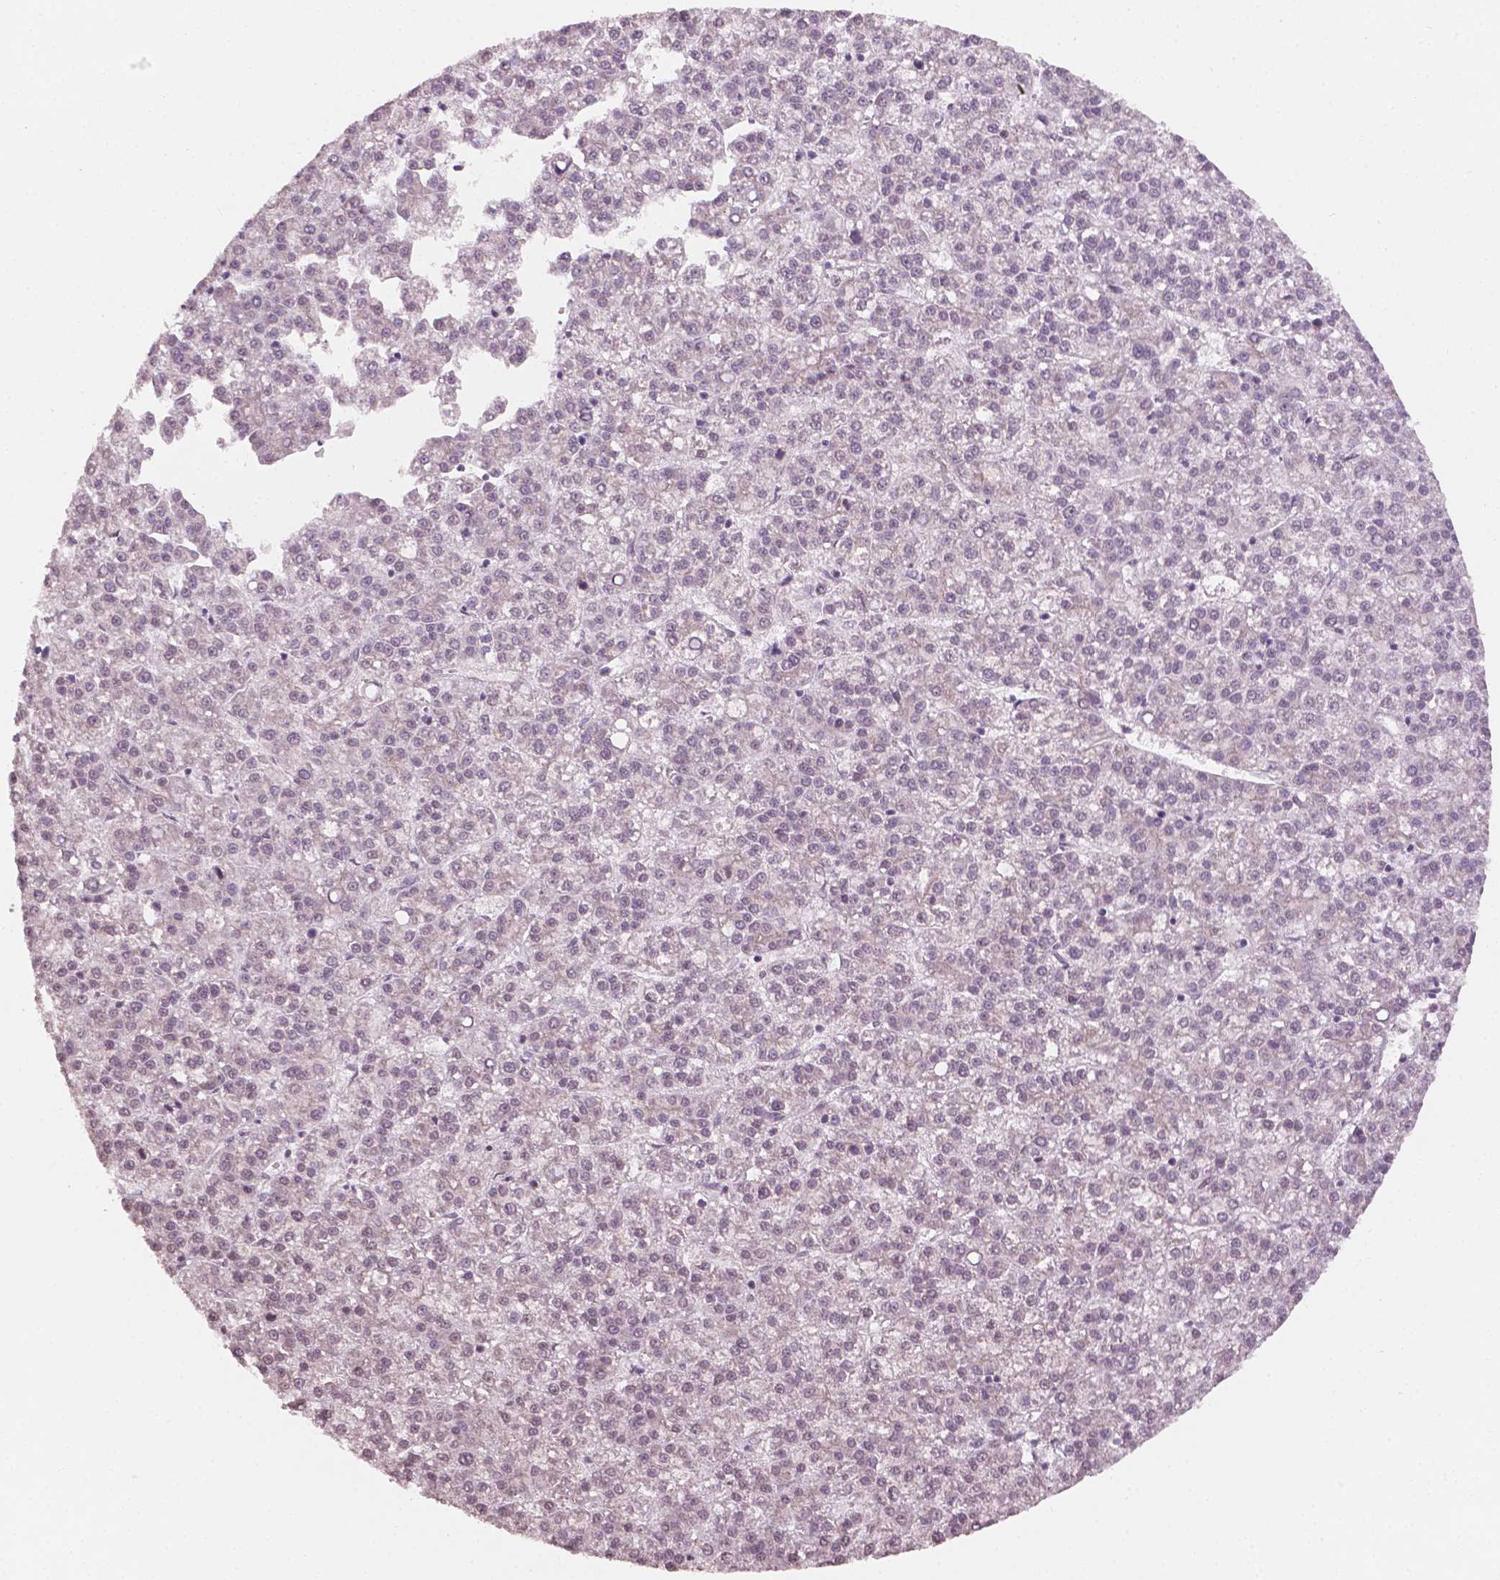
{"staining": {"intensity": "negative", "quantity": "none", "location": "none"}, "tissue": "liver cancer", "cell_type": "Tumor cells", "image_type": "cancer", "snomed": [{"axis": "morphology", "description": "Carcinoma, Hepatocellular, NOS"}, {"axis": "topography", "description": "Liver"}], "caption": "DAB (3,3'-diaminobenzidine) immunohistochemical staining of hepatocellular carcinoma (liver) exhibits no significant positivity in tumor cells.", "gene": "NOS1AP", "patient": {"sex": "female", "age": 58}}